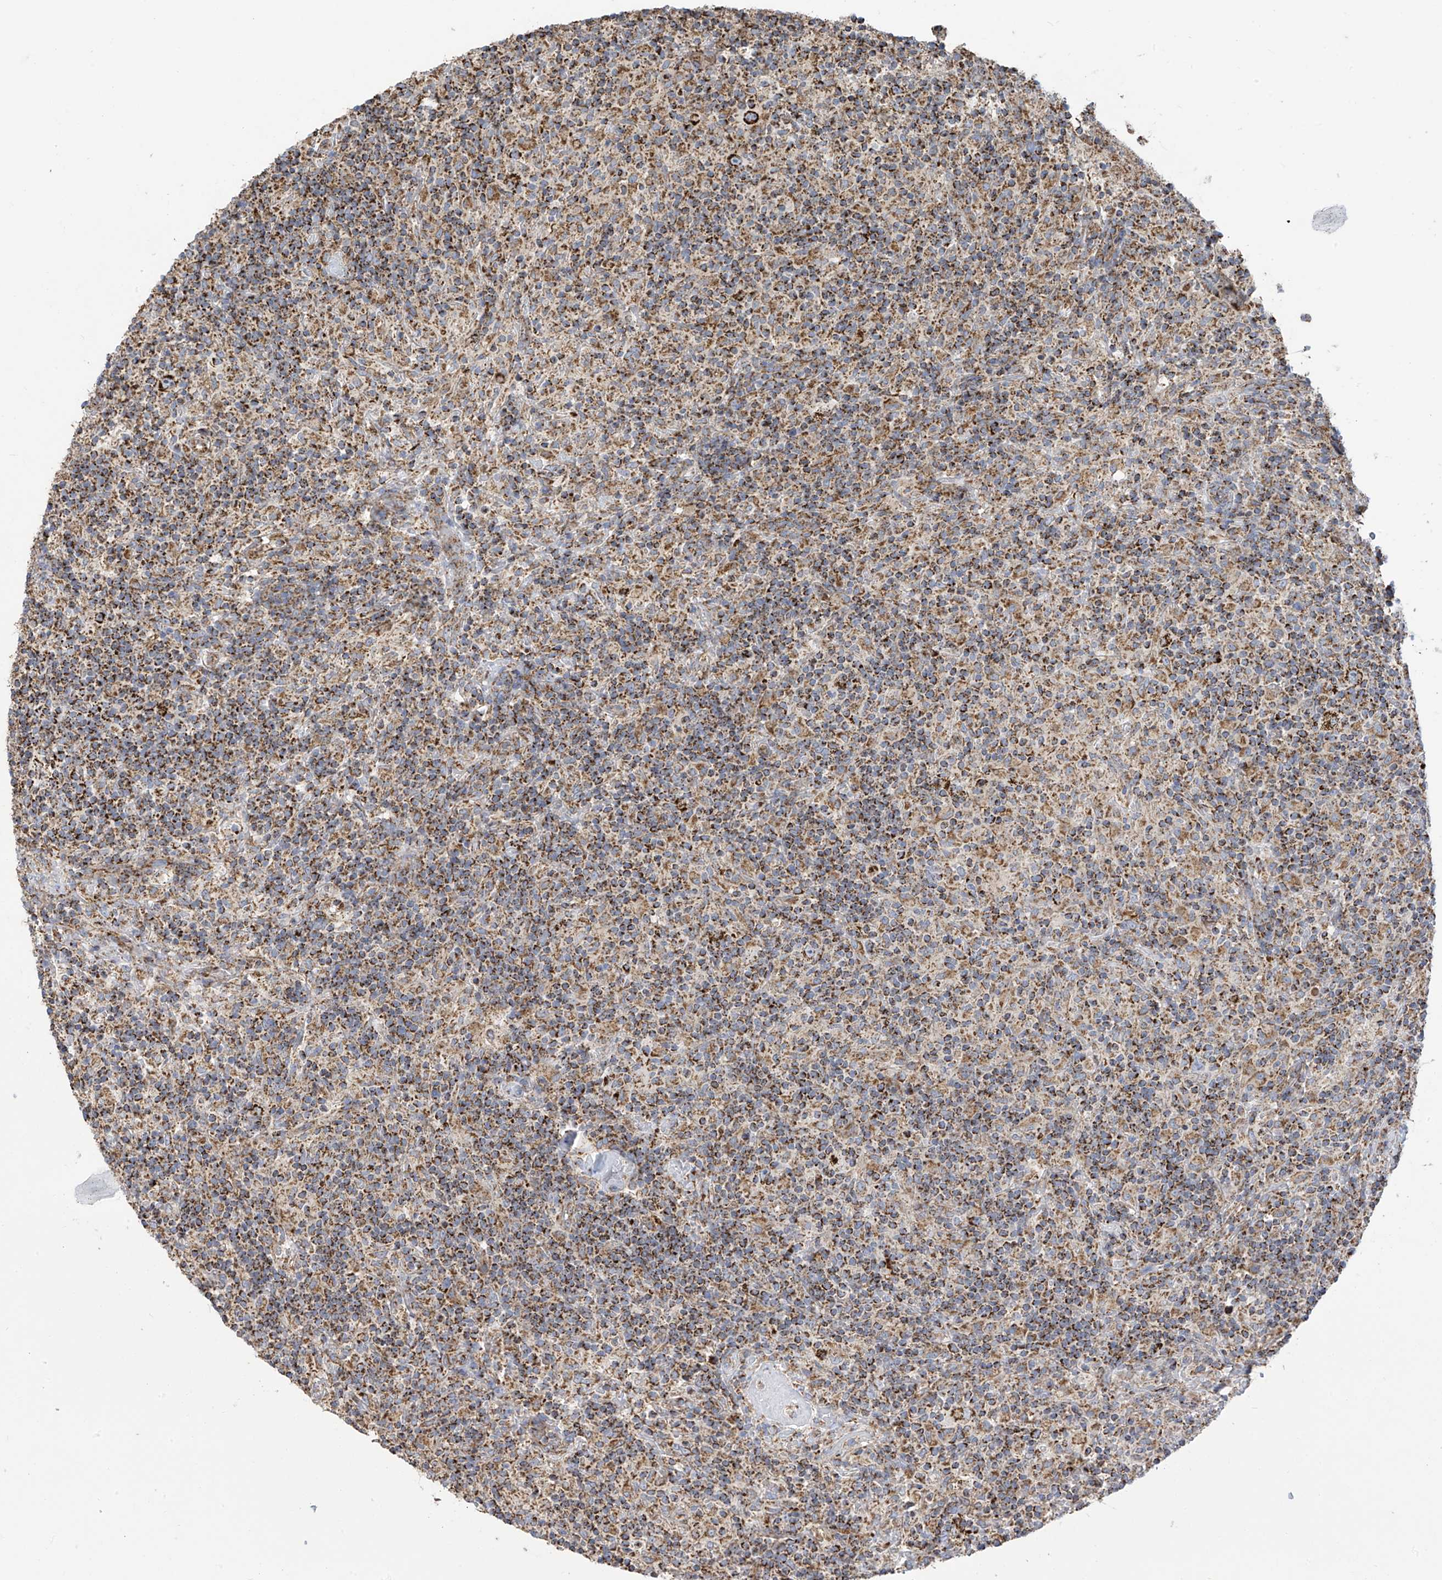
{"staining": {"intensity": "strong", "quantity": ">75%", "location": "cytoplasmic/membranous"}, "tissue": "lymphoma", "cell_type": "Tumor cells", "image_type": "cancer", "snomed": [{"axis": "morphology", "description": "Hodgkin's disease, NOS"}, {"axis": "topography", "description": "Lymph node"}], "caption": "Protein expression analysis of human lymphoma reveals strong cytoplasmic/membranous positivity in about >75% of tumor cells. Nuclei are stained in blue.", "gene": "PNPT1", "patient": {"sex": "male", "age": 70}}